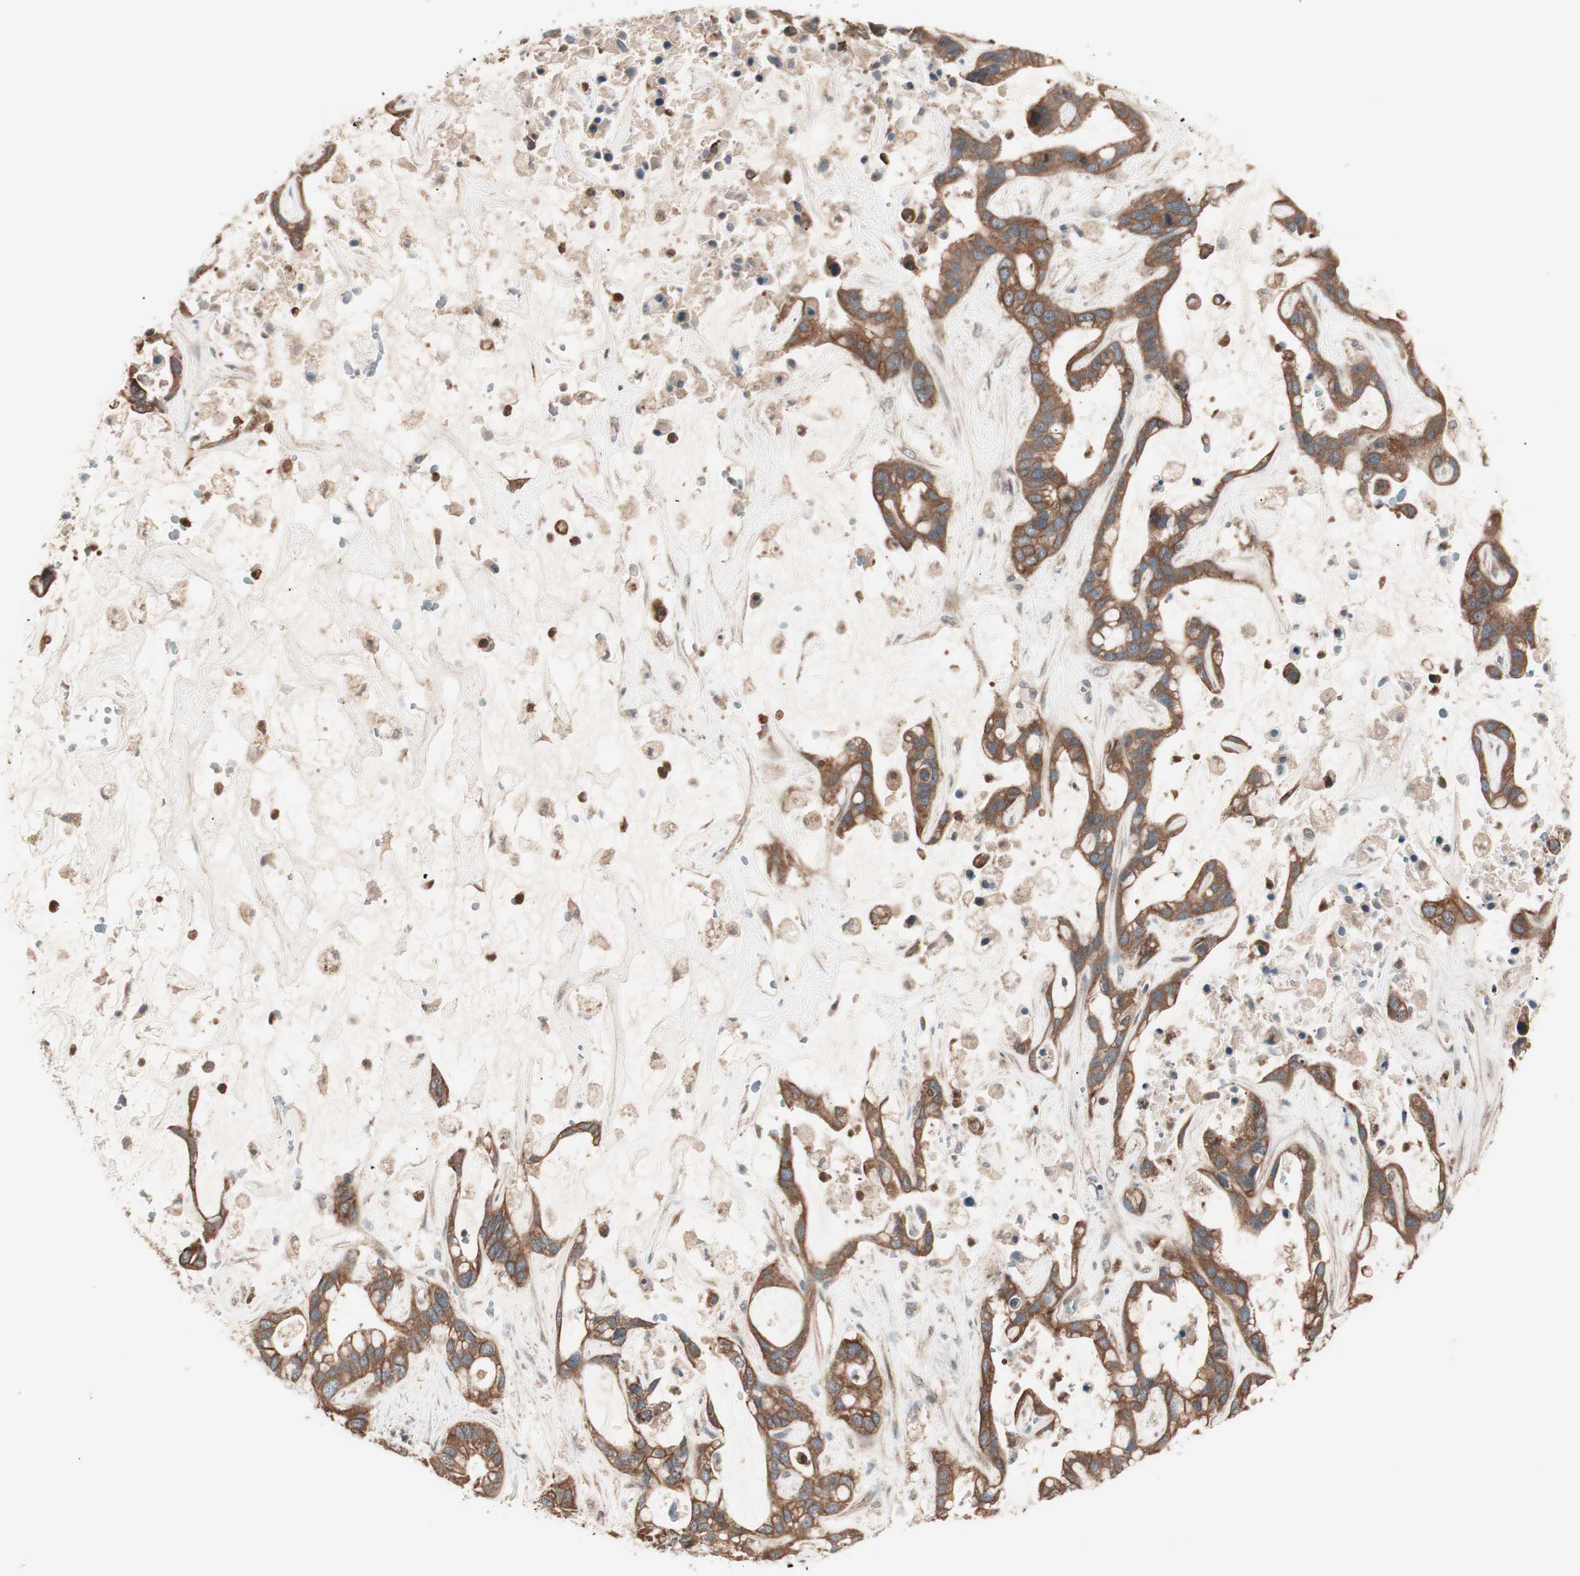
{"staining": {"intensity": "strong", "quantity": ">75%", "location": "cytoplasmic/membranous"}, "tissue": "liver cancer", "cell_type": "Tumor cells", "image_type": "cancer", "snomed": [{"axis": "morphology", "description": "Cholangiocarcinoma"}, {"axis": "topography", "description": "Liver"}], "caption": "Immunohistochemical staining of human cholangiocarcinoma (liver) reveals strong cytoplasmic/membranous protein staining in approximately >75% of tumor cells.", "gene": "TSG101", "patient": {"sex": "female", "age": 65}}